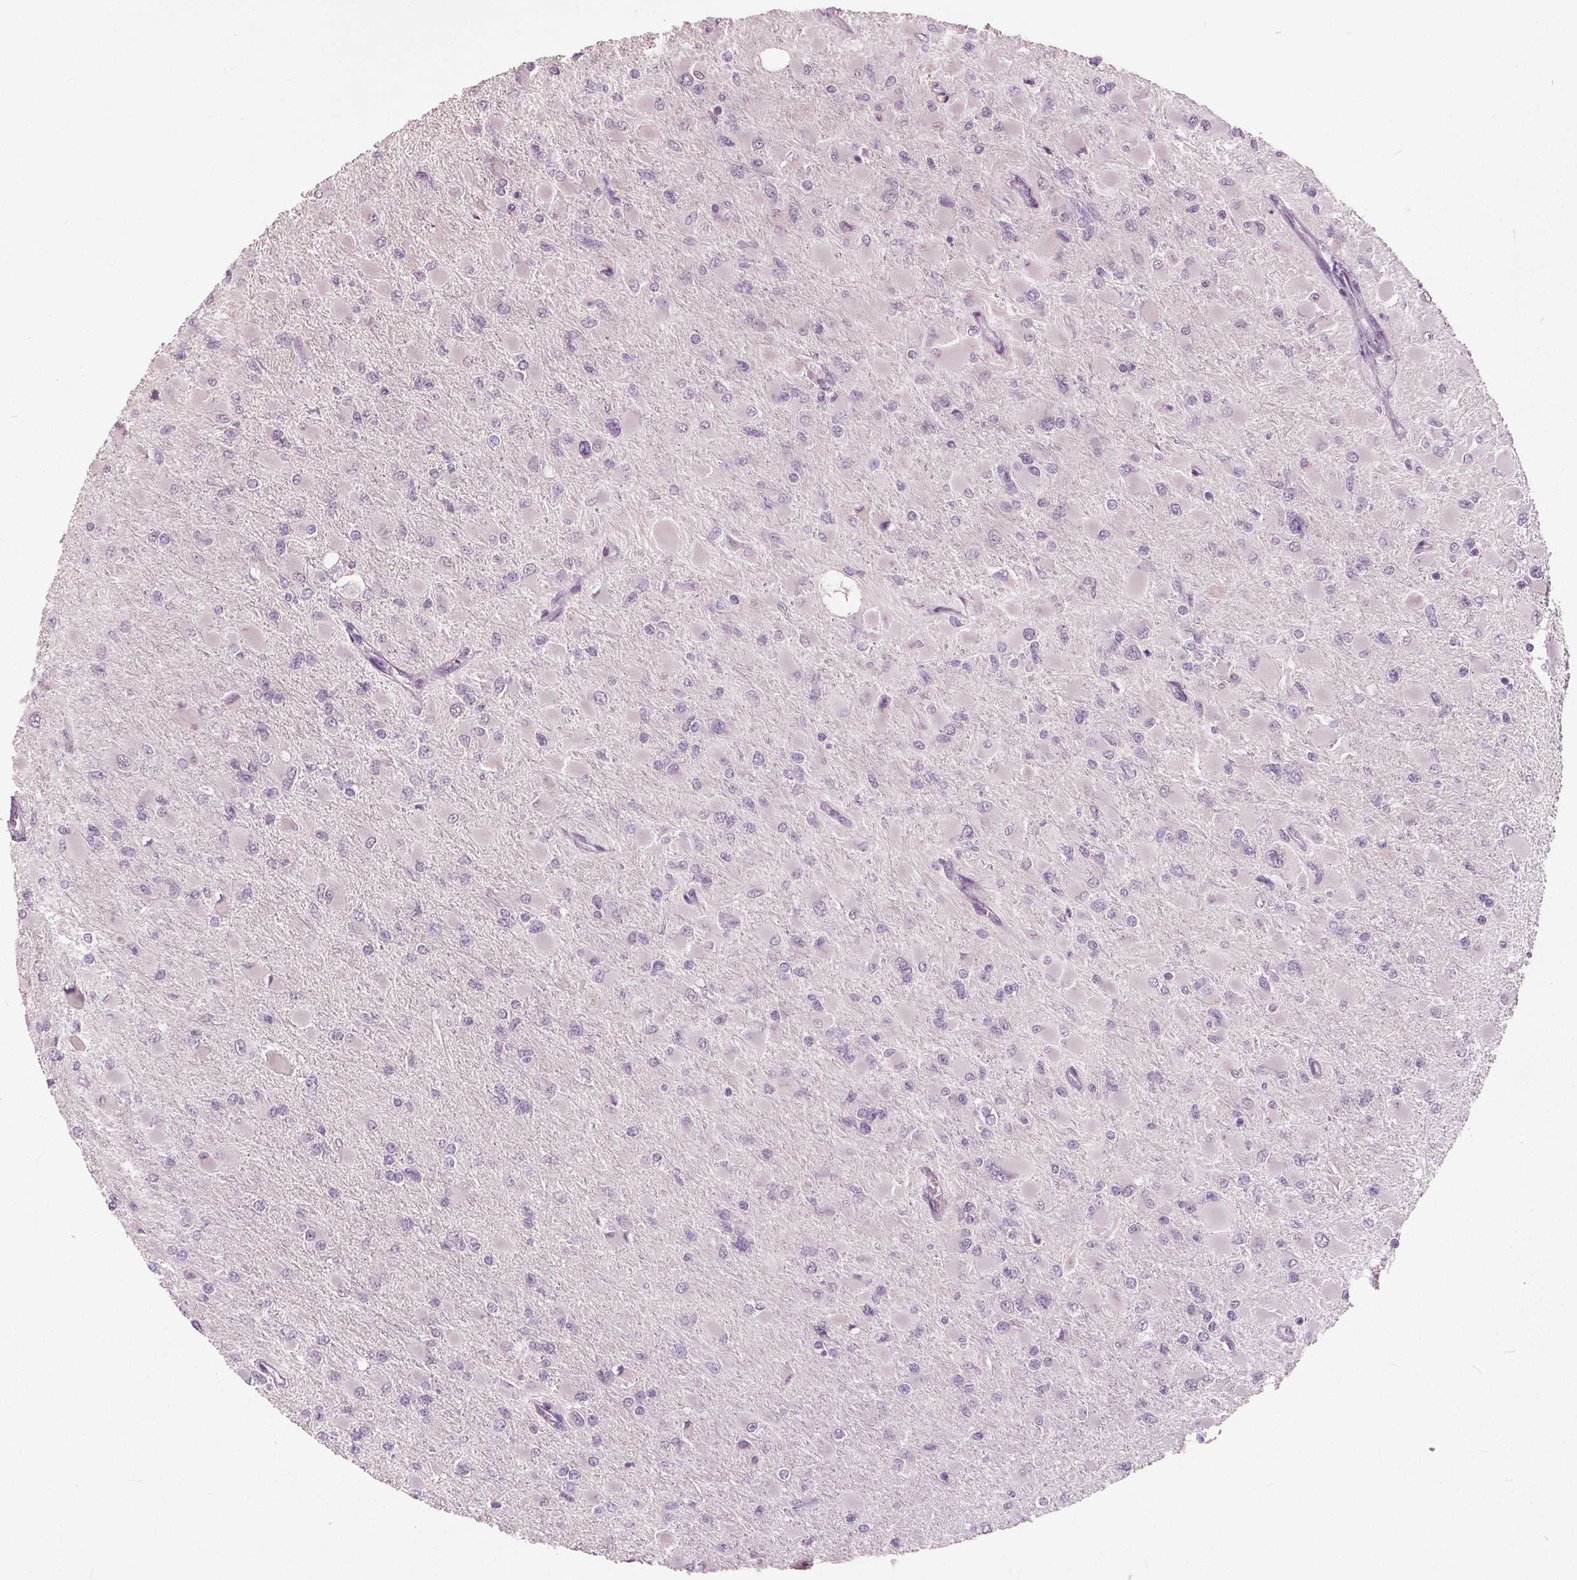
{"staining": {"intensity": "negative", "quantity": "none", "location": "none"}, "tissue": "glioma", "cell_type": "Tumor cells", "image_type": "cancer", "snomed": [{"axis": "morphology", "description": "Glioma, malignant, High grade"}, {"axis": "topography", "description": "Cerebral cortex"}], "caption": "Protein analysis of glioma displays no significant positivity in tumor cells.", "gene": "TKFC", "patient": {"sex": "female", "age": 36}}